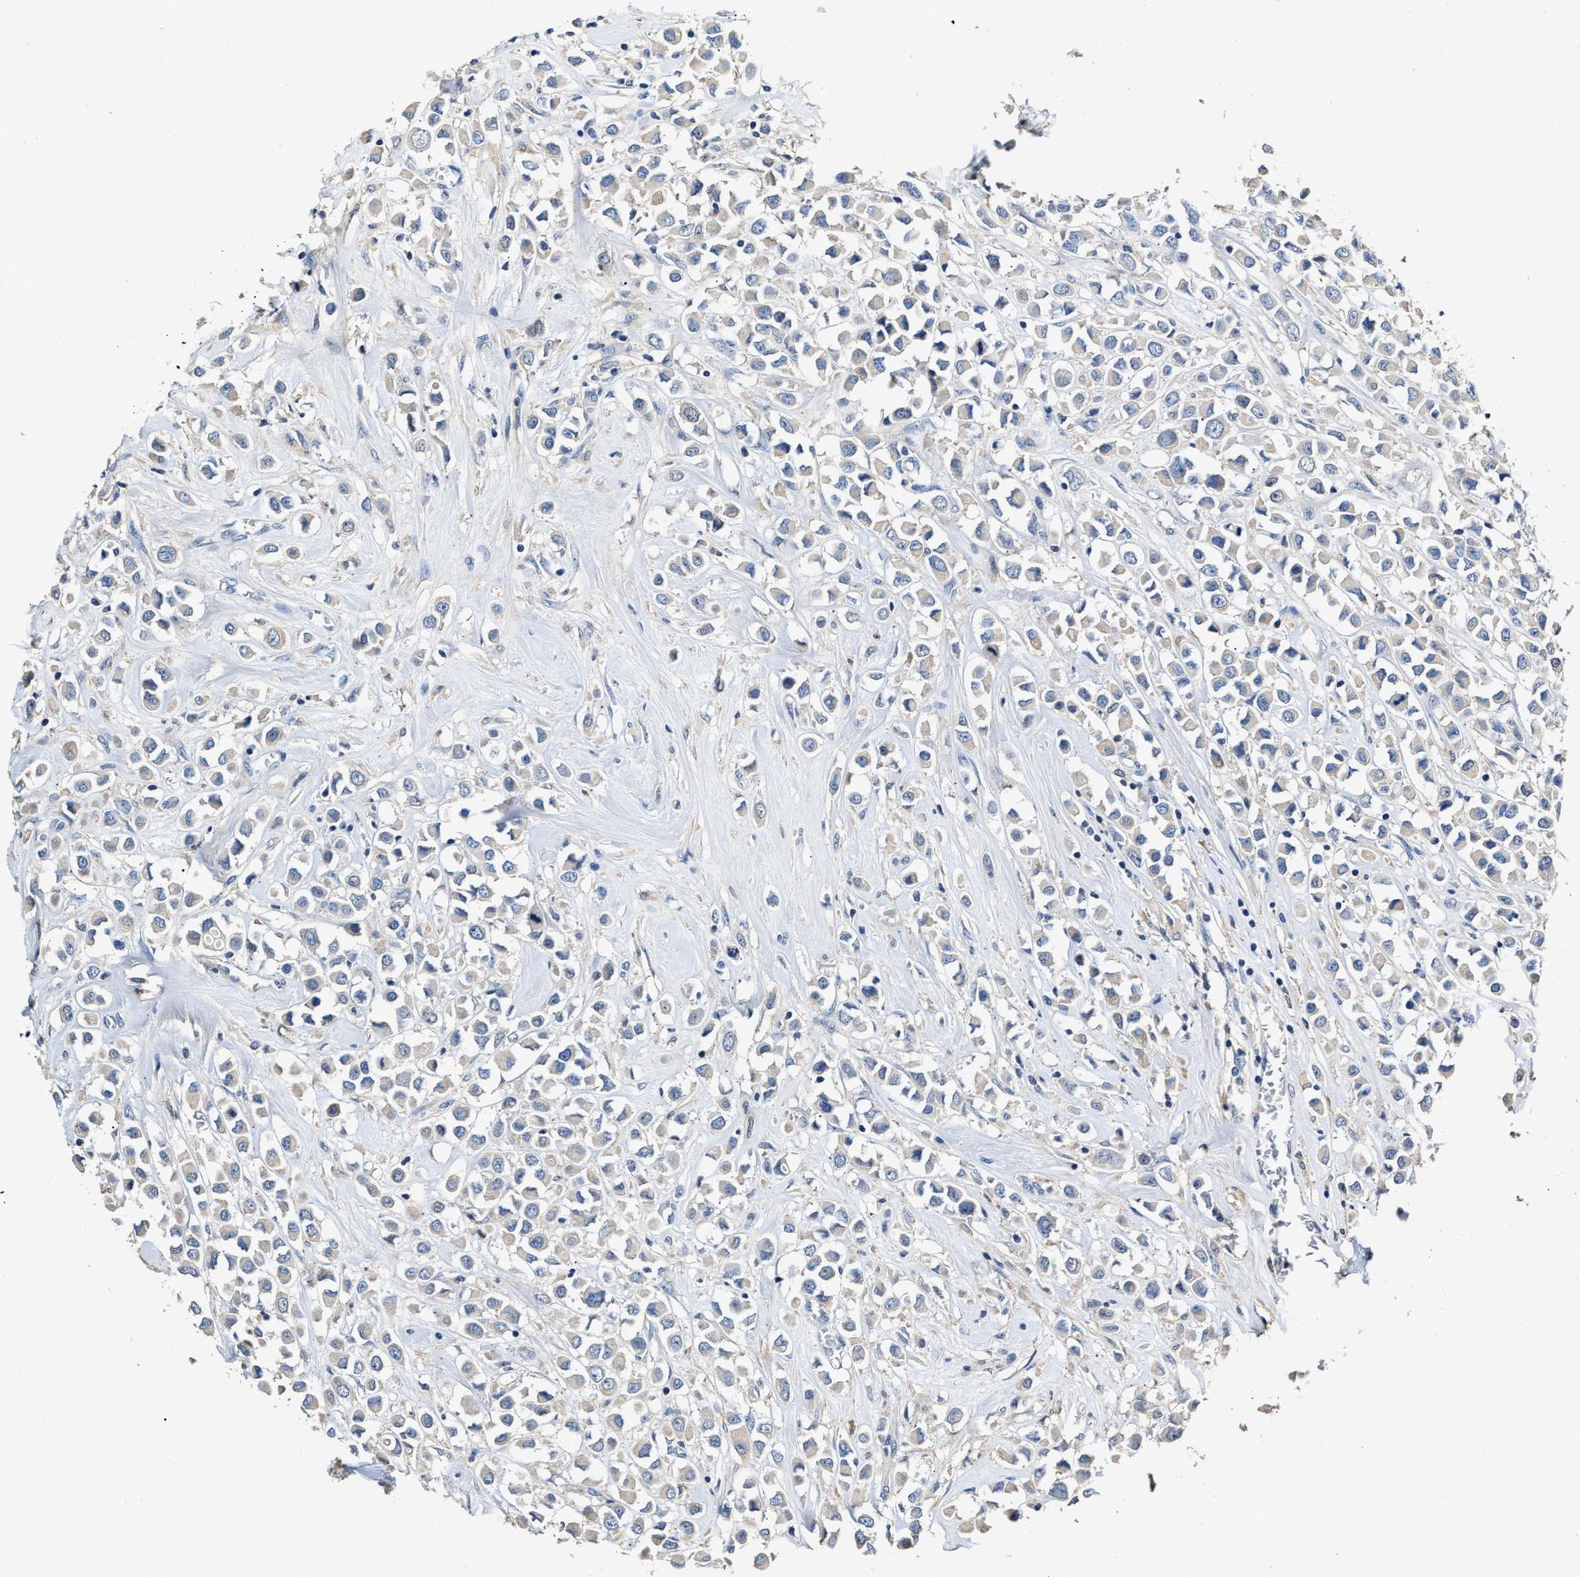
{"staining": {"intensity": "negative", "quantity": "none", "location": "none"}, "tissue": "breast cancer", "cell_type": "Tumor cells", "image_type": "cancer", "snomed": [{"axis": "morphology", "description": "Duct carcinoma"}, {"axis": "topography", "description": "Breast"}], "caption": "This histopathology image is of breast infiltrating ductal carcinoma stained with IHC to label a protein in brown with the nuclei are counter-stained blue. There is no expression in tumor cells.", "gene": "SLCO2B1", "patient": {"sex": "female", "age": 61}}